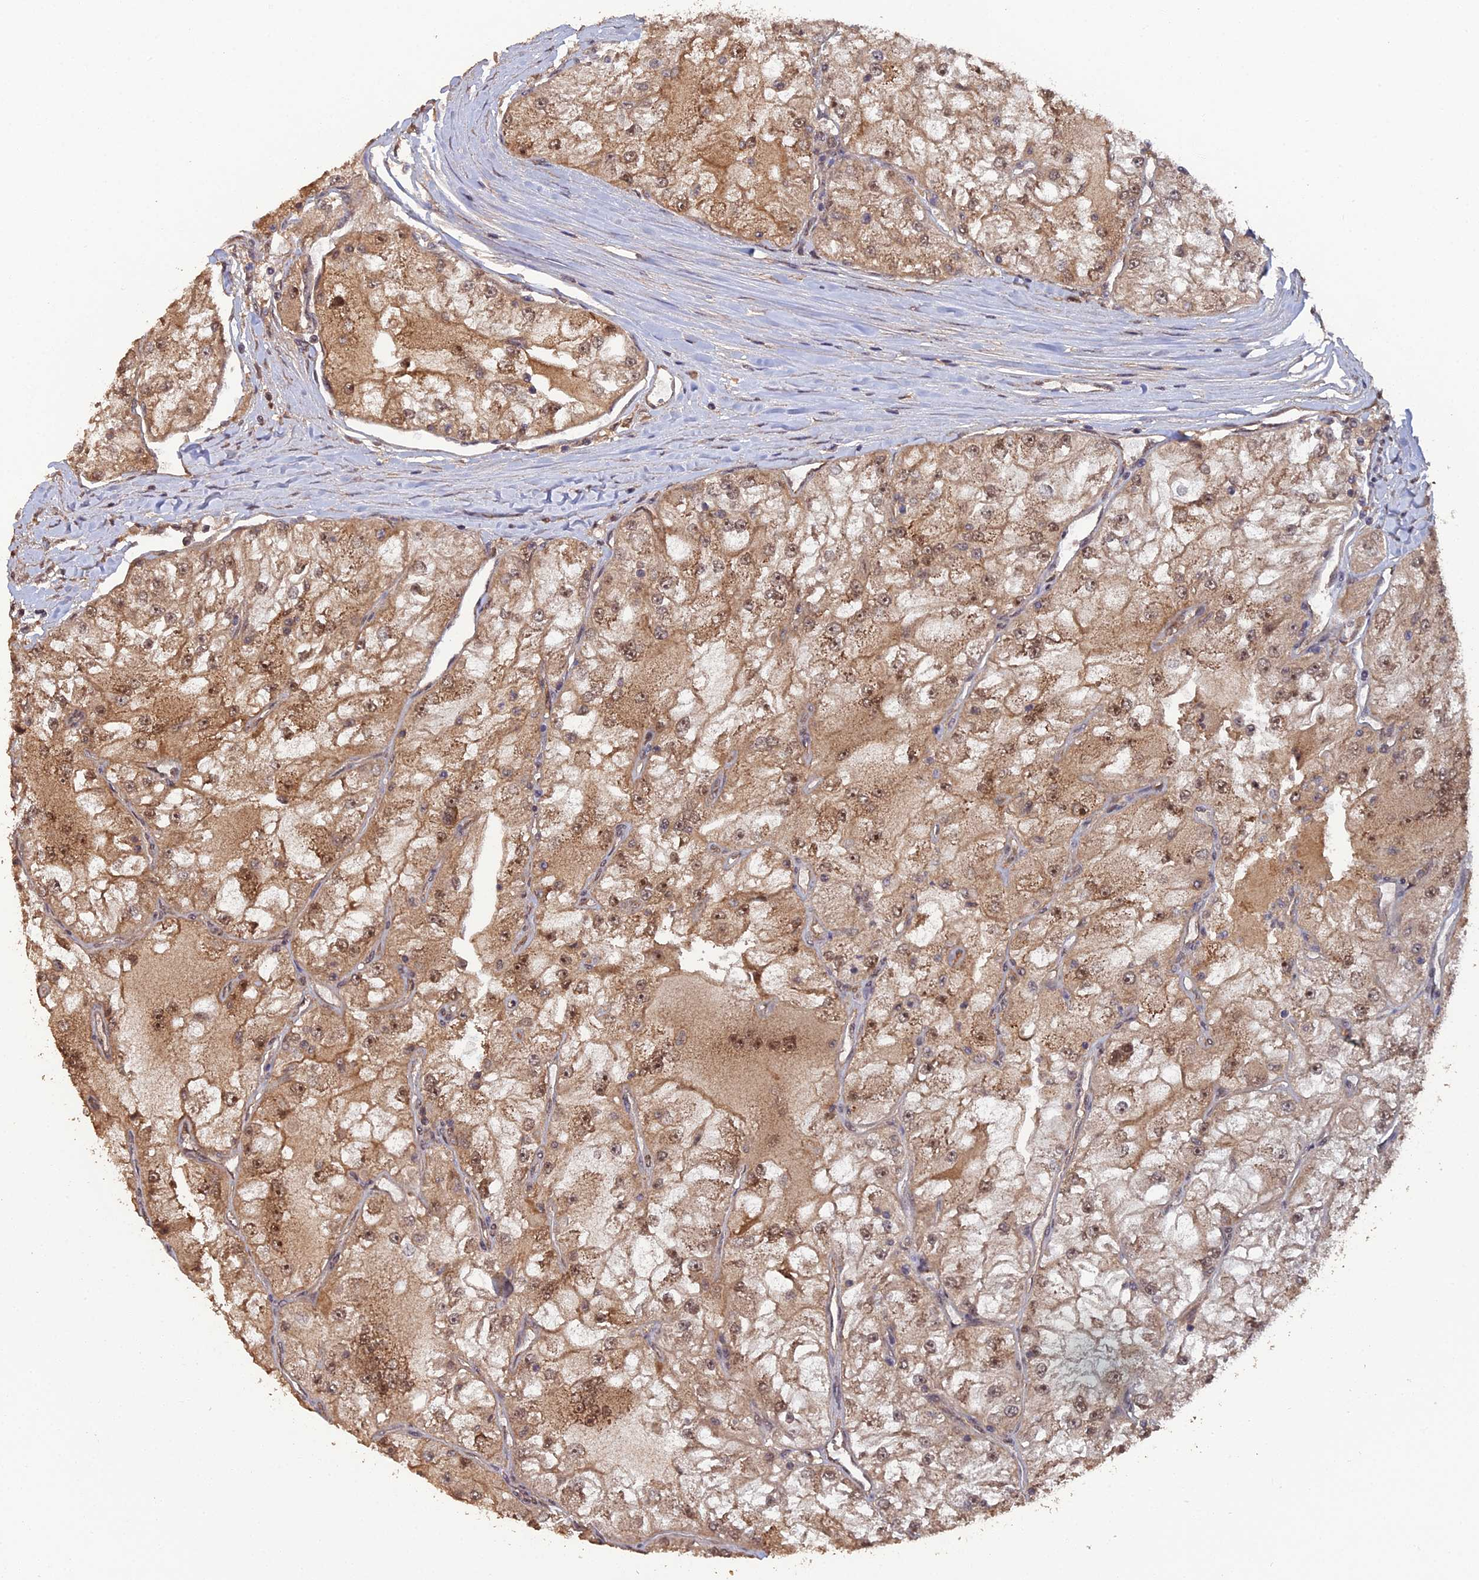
{"staining": {"intensity": "moderate", "quantity": ">75%", "location": "cytoplasmic/membranous,nuclear"}, "tissue": "renal cancer", "cell_type": "Tumor cells", "image_type": "cancer", "snomed": [{"axis": "morphology", "description": "Adenocarcinoma, NOS"}, {"axis": "topography", "description": "Kidney"}], "caption": "High-power microscopy captured an immunohistochemistry (IHC) micrograph of renal cancer (adenocarcinoma), revealing moderate cytoplasmic/membranous and nuclear staining in approximately >75% of tumor cells. (Brightfield microscopy of DAB IHC at high magnification).", "gene": "RALGAPA2", "patient": {"sex": "female", "age": 72}}